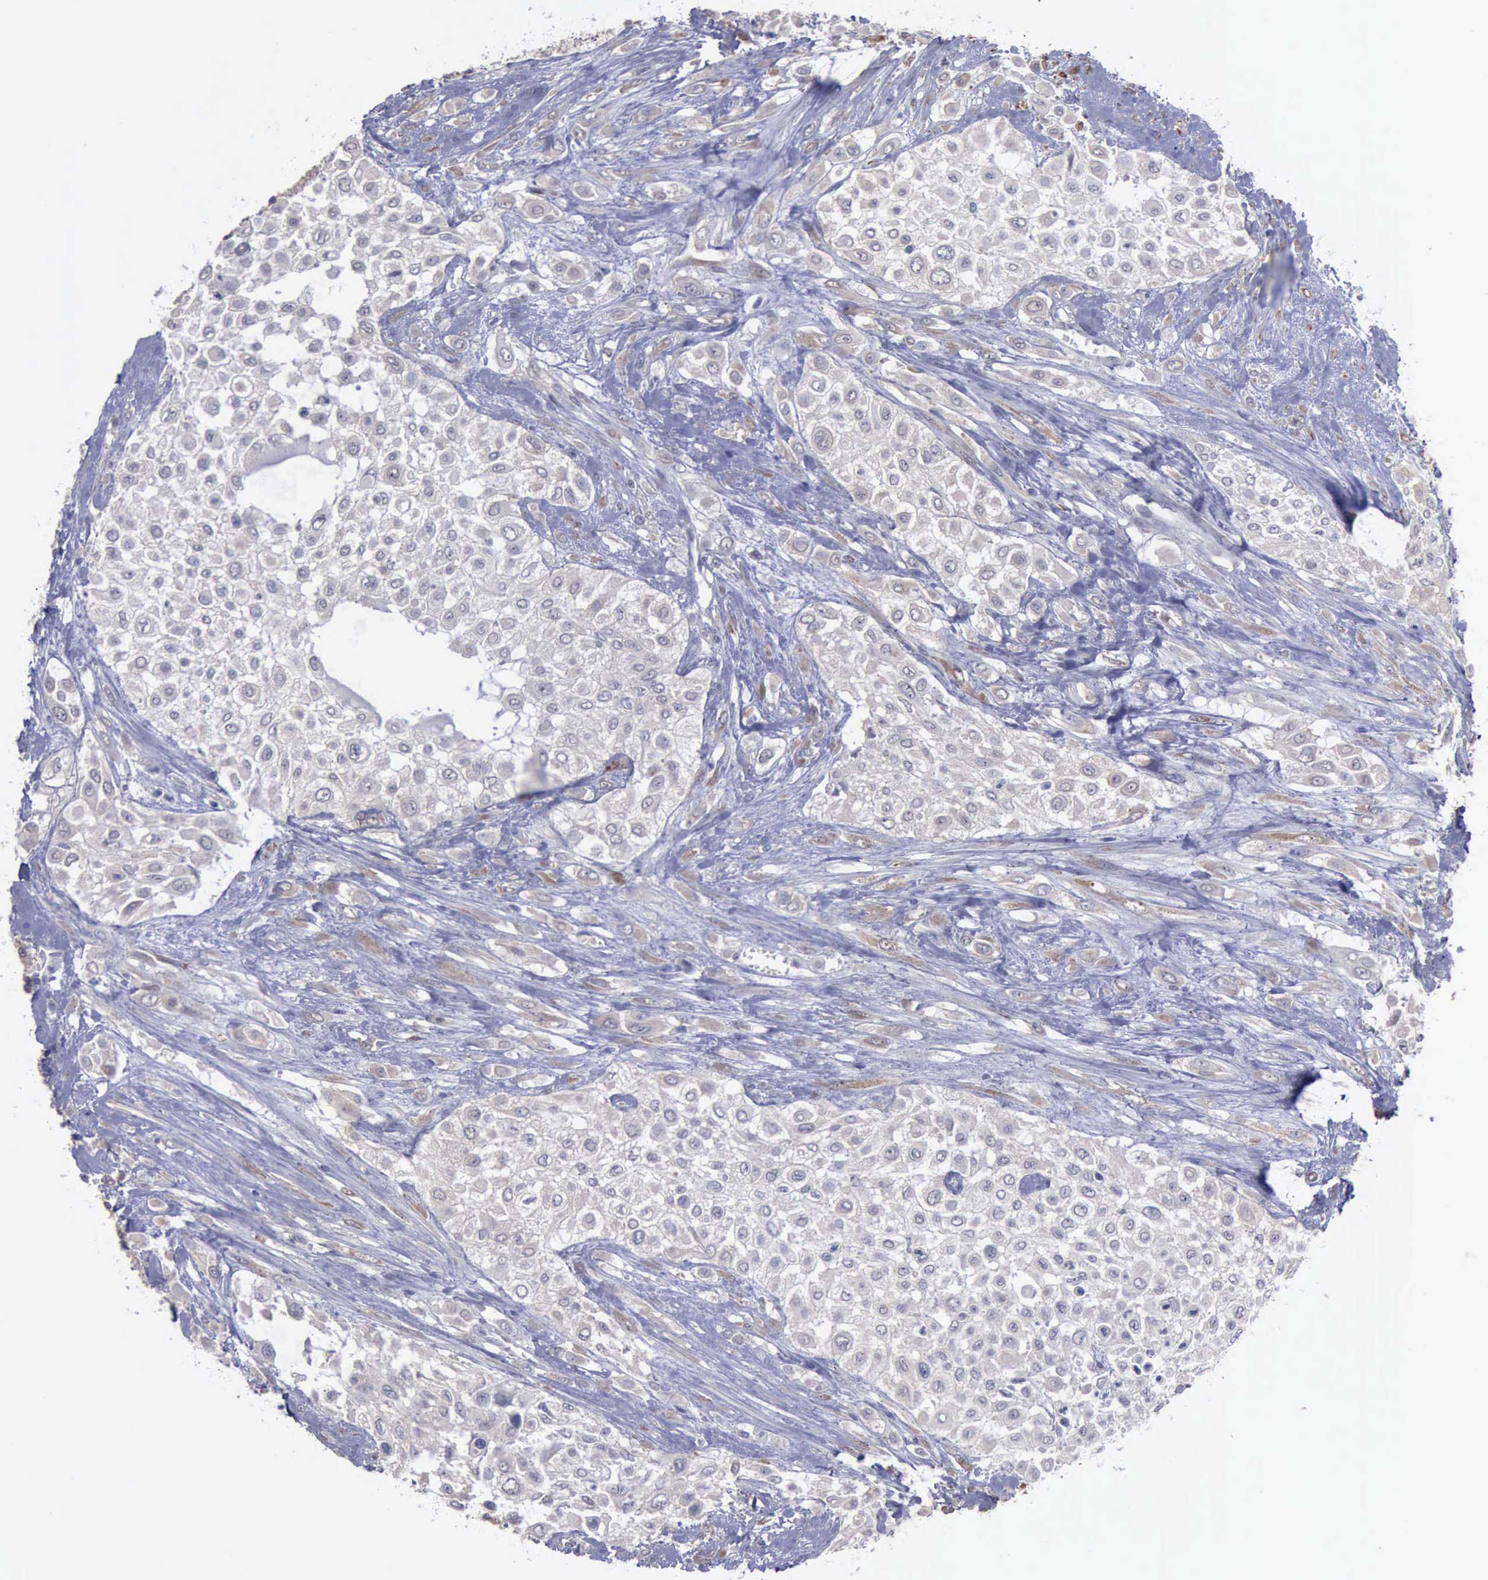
{"staining": {"intensity": "negative", "quantity": "none", "location": "none"}, "tissue": "urothelial cancer", "cell_type": "Tumor cells", "image_type": "cancer", "snomed": [{"axis": "morphology", "description": "Urothelial carcinoma, High grade"}, {"axis": "topography", "description": "Urinary bladder"}], "caption": "Immunohistochemical staining of urothelial cancer shows no significant positivity in tumor cells.", "gene": "PHKA1", "patient": {"sex": "male", "age": 57}}